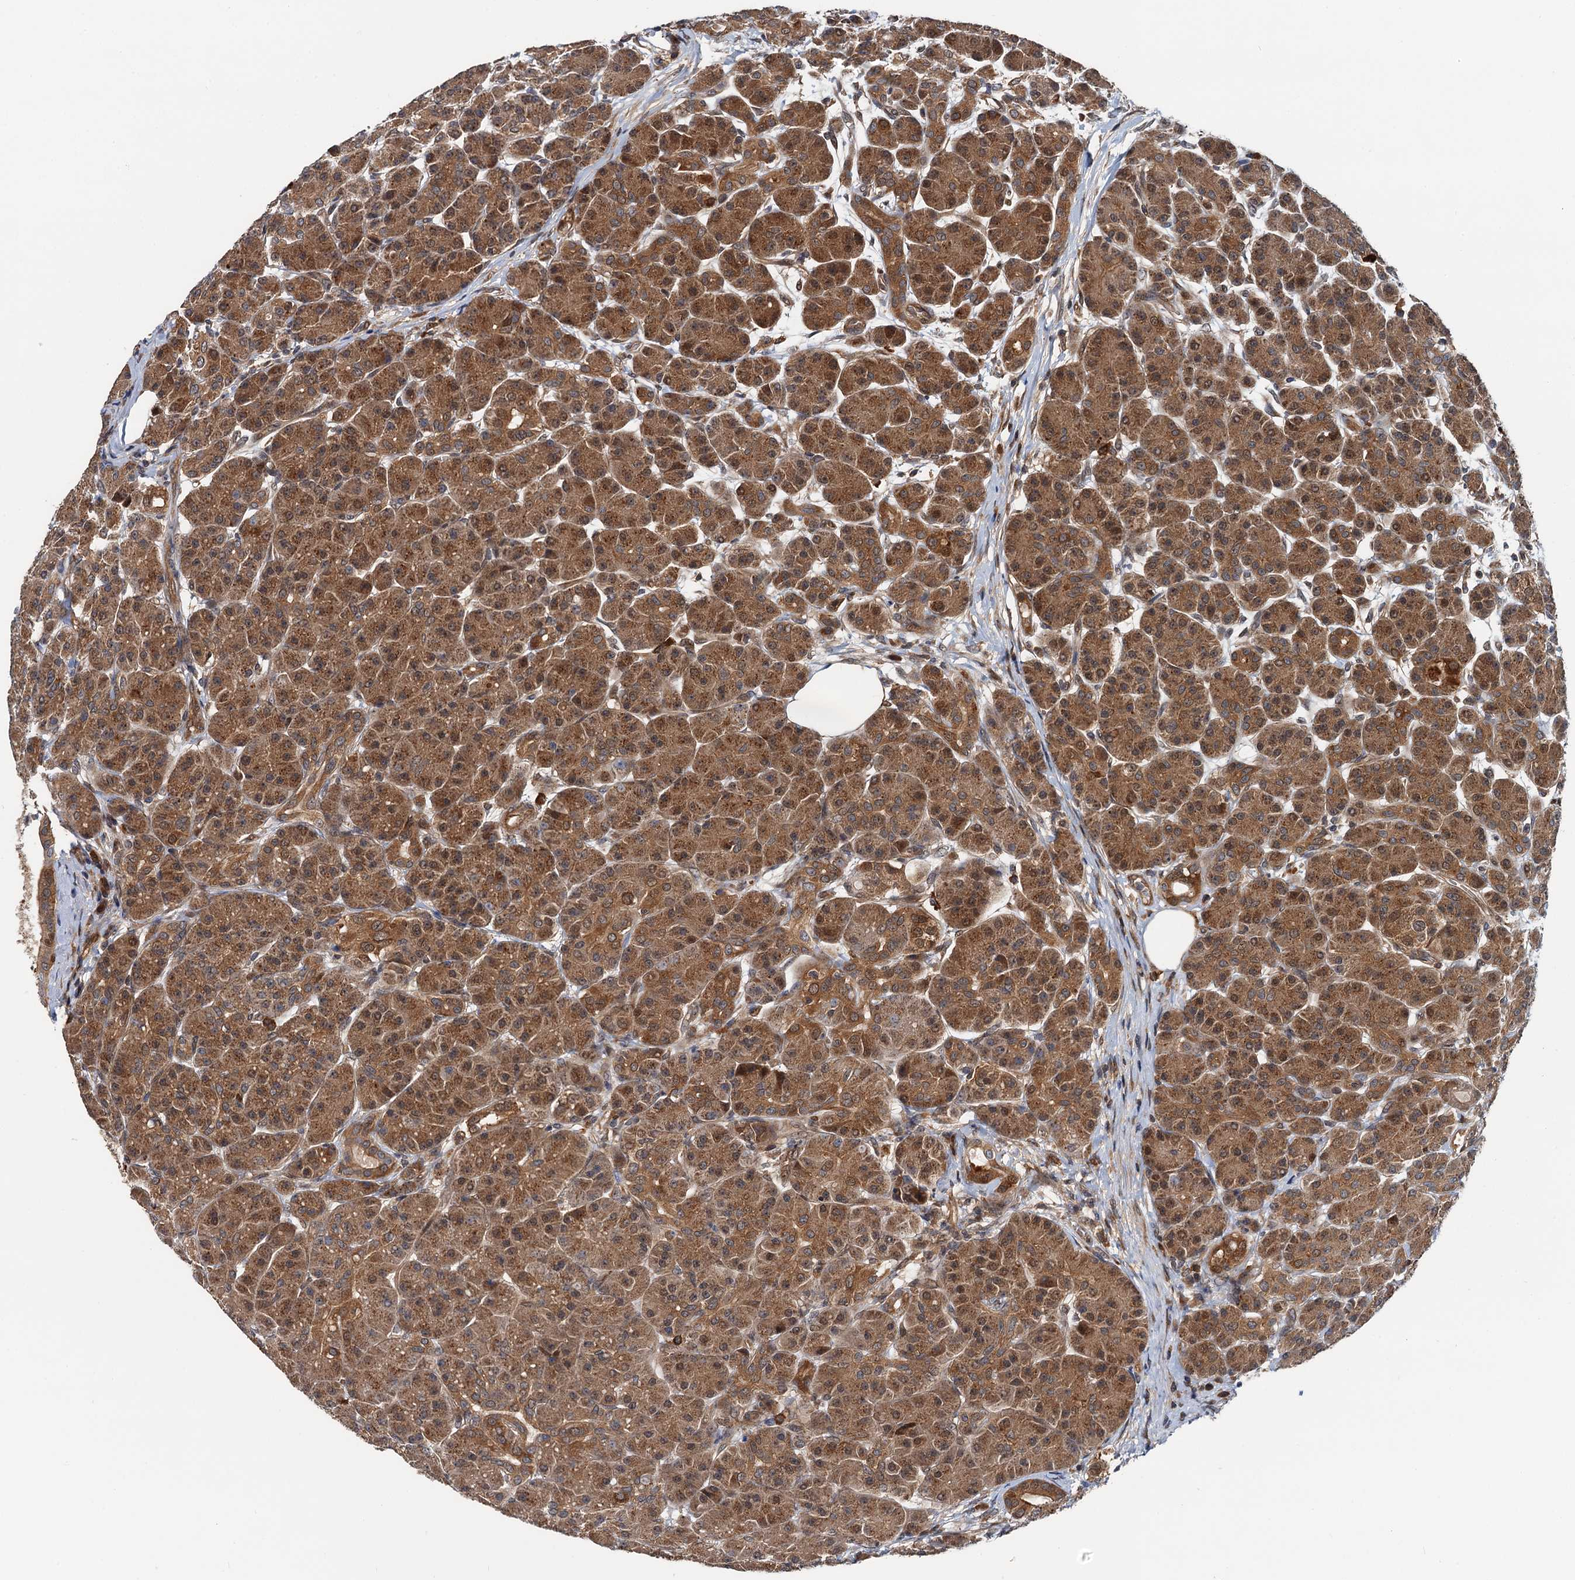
{"staining": {"intensity": "moderate", "quantity": ">75%", "location": "cytoplasmic/membranous"}, "tissue": "pancreas", "cell_type": "Exocrine glandular cells", "image_type": "normal", "snomed": [{"axis": "morphology", "description": "Normal tissue, NOS"}, {"axis": "topography", "description": "Pancreas"}], "caption": "This is a photomicrograph of immunohistochemistry (IHC) staining of normal pancreas, which shows moderate staining in the cytoplasmic/membranous of exocrine glandular cells.", "gene": "AAGAB", "patient": {"sex": "male", "age": 63}}